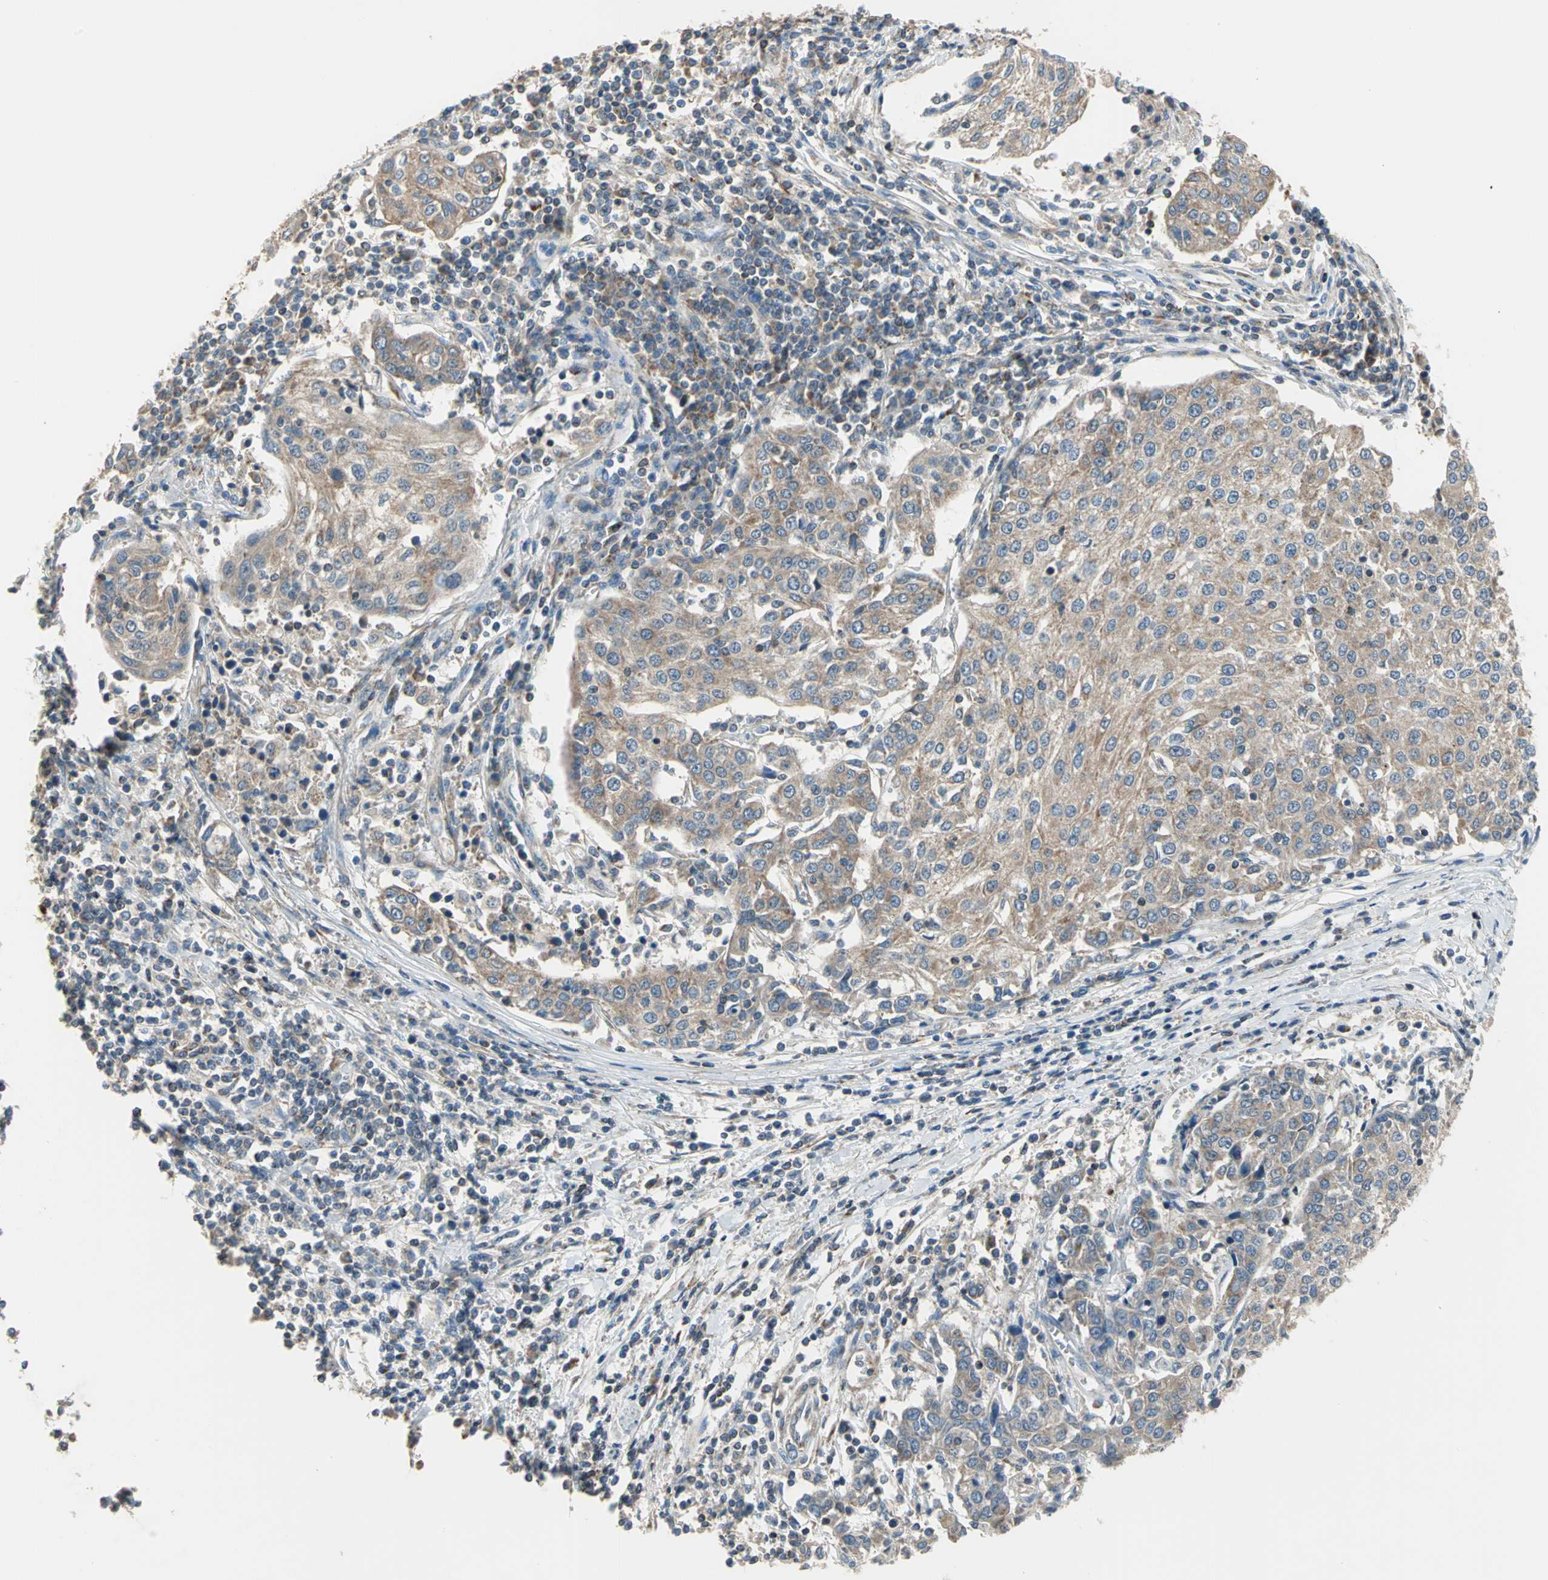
{"staining": {"intensity": "moderate", "quantity": ">75%", "location": "cytoplasmic/membranous"}, "tissue": "urothelial cancer", "cell_type": "Tumor cells", "image_type": "cancer", "snomed": [{"axis": "morphology", "description": "Urothelial carcinoma, High grade"}, {"axis": "topography", "description": "Urinary bladder"}], "caption": "Urothelial carcinoma (high-grade) stained with DAB (3,3'-diaminobenzidine) immunohistochemistry exhibits medium levels of moderate cytoplasmic/membranous positivity in about >75% of tumor cells.", "gene": "TRAK1", "patient": {"sex": "female", "age": 85}}